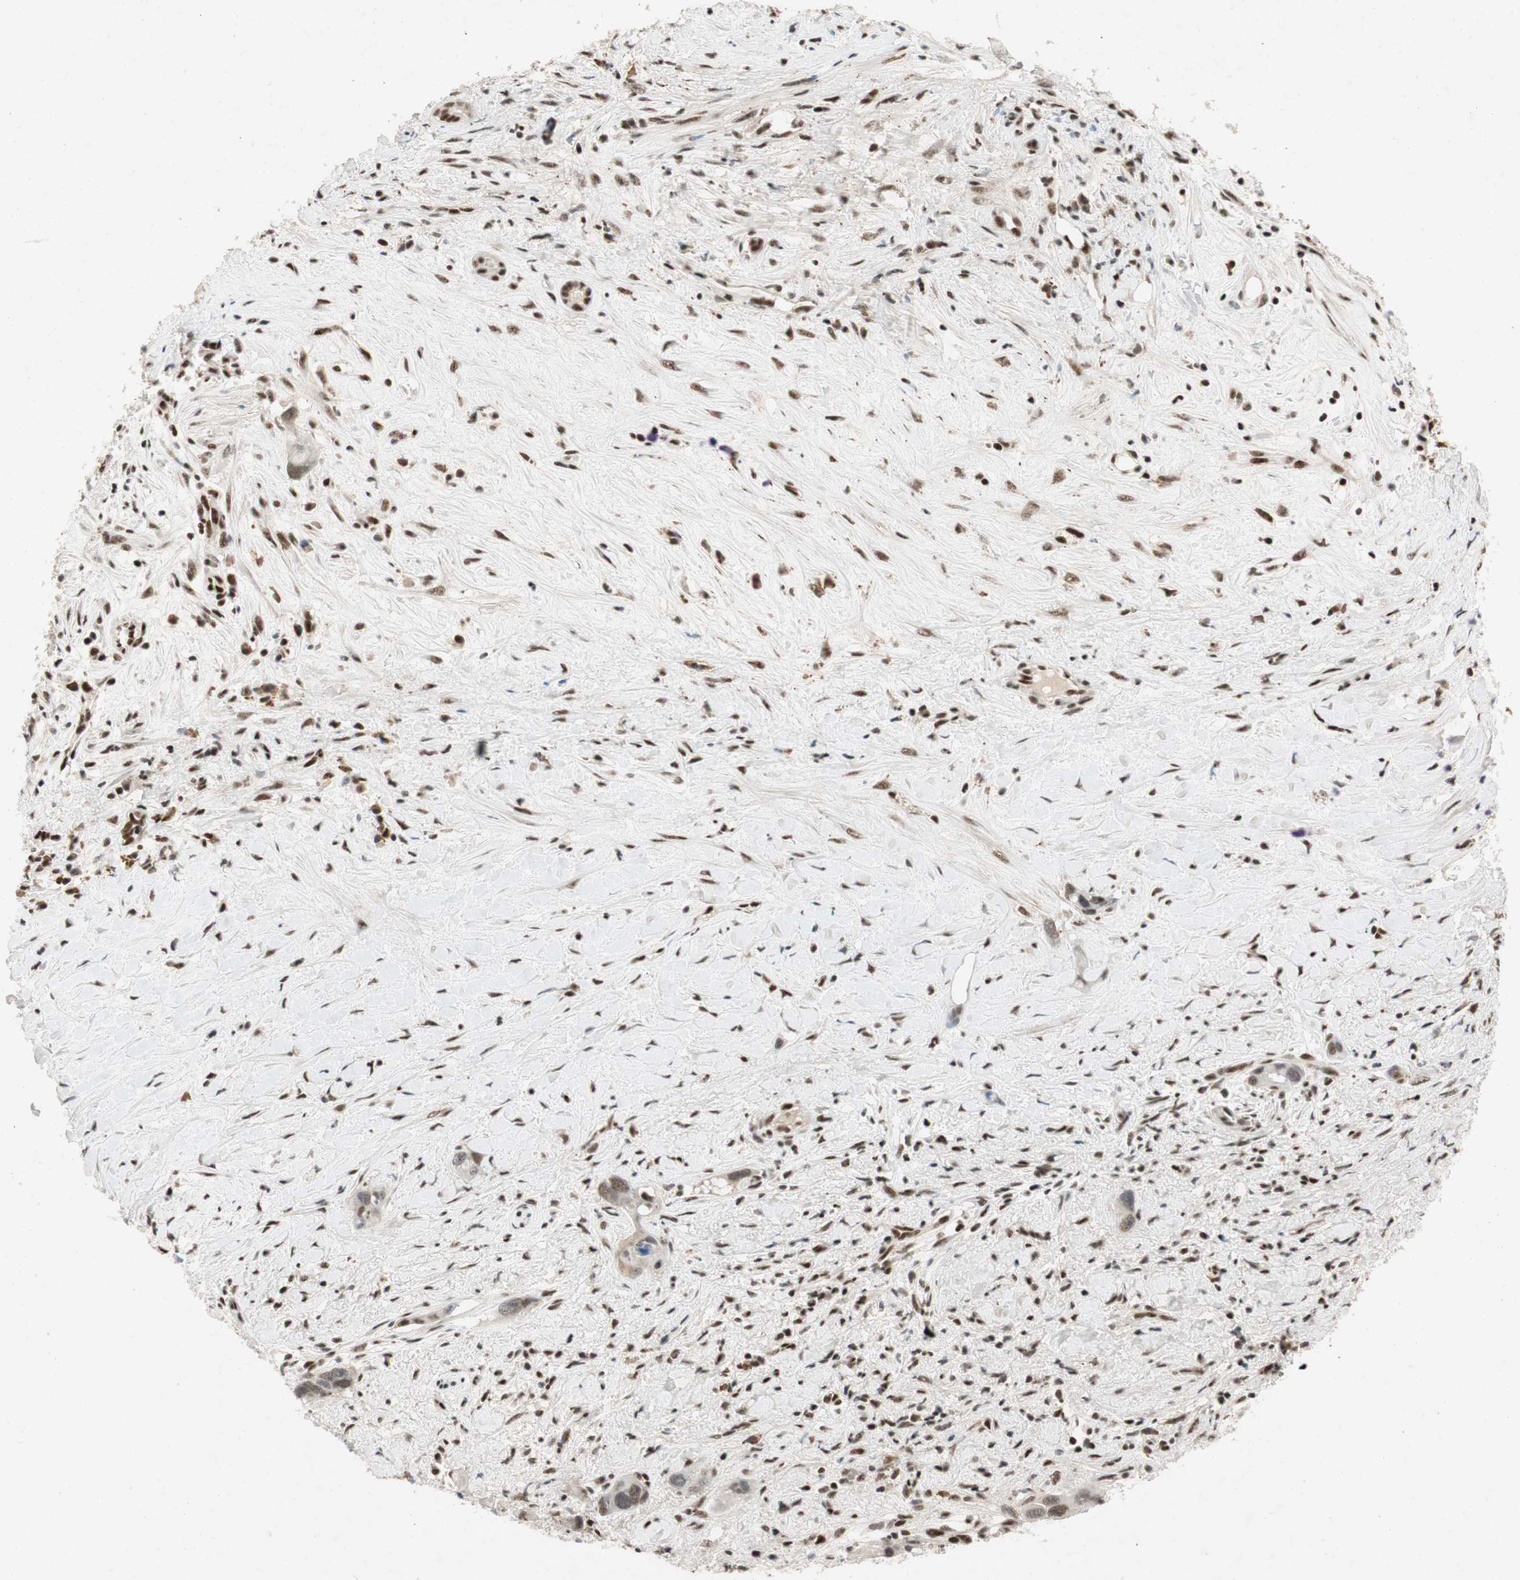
{"staining": {"intensity": "weak", "quantity": "25%-75%", "location": "nuclear"}, "tissue": "liver cancer", "cell_type": "Tumor cells", "image_type": "cancer", "snomed": [{"axis": "morphology", "description": "Cholangiocarcinoma"}, {"axis": "topography", "description": "Liver"}], "caption": "Liver cholangiocarcinoma stained with DAB (3,3'-diaminobenzidine) IHC shows low levels of weak nuclear staining in about 25%-75% of tumor cells.", "gene": "NCBP3", "patient": {"sex": "female", "age": 65}}